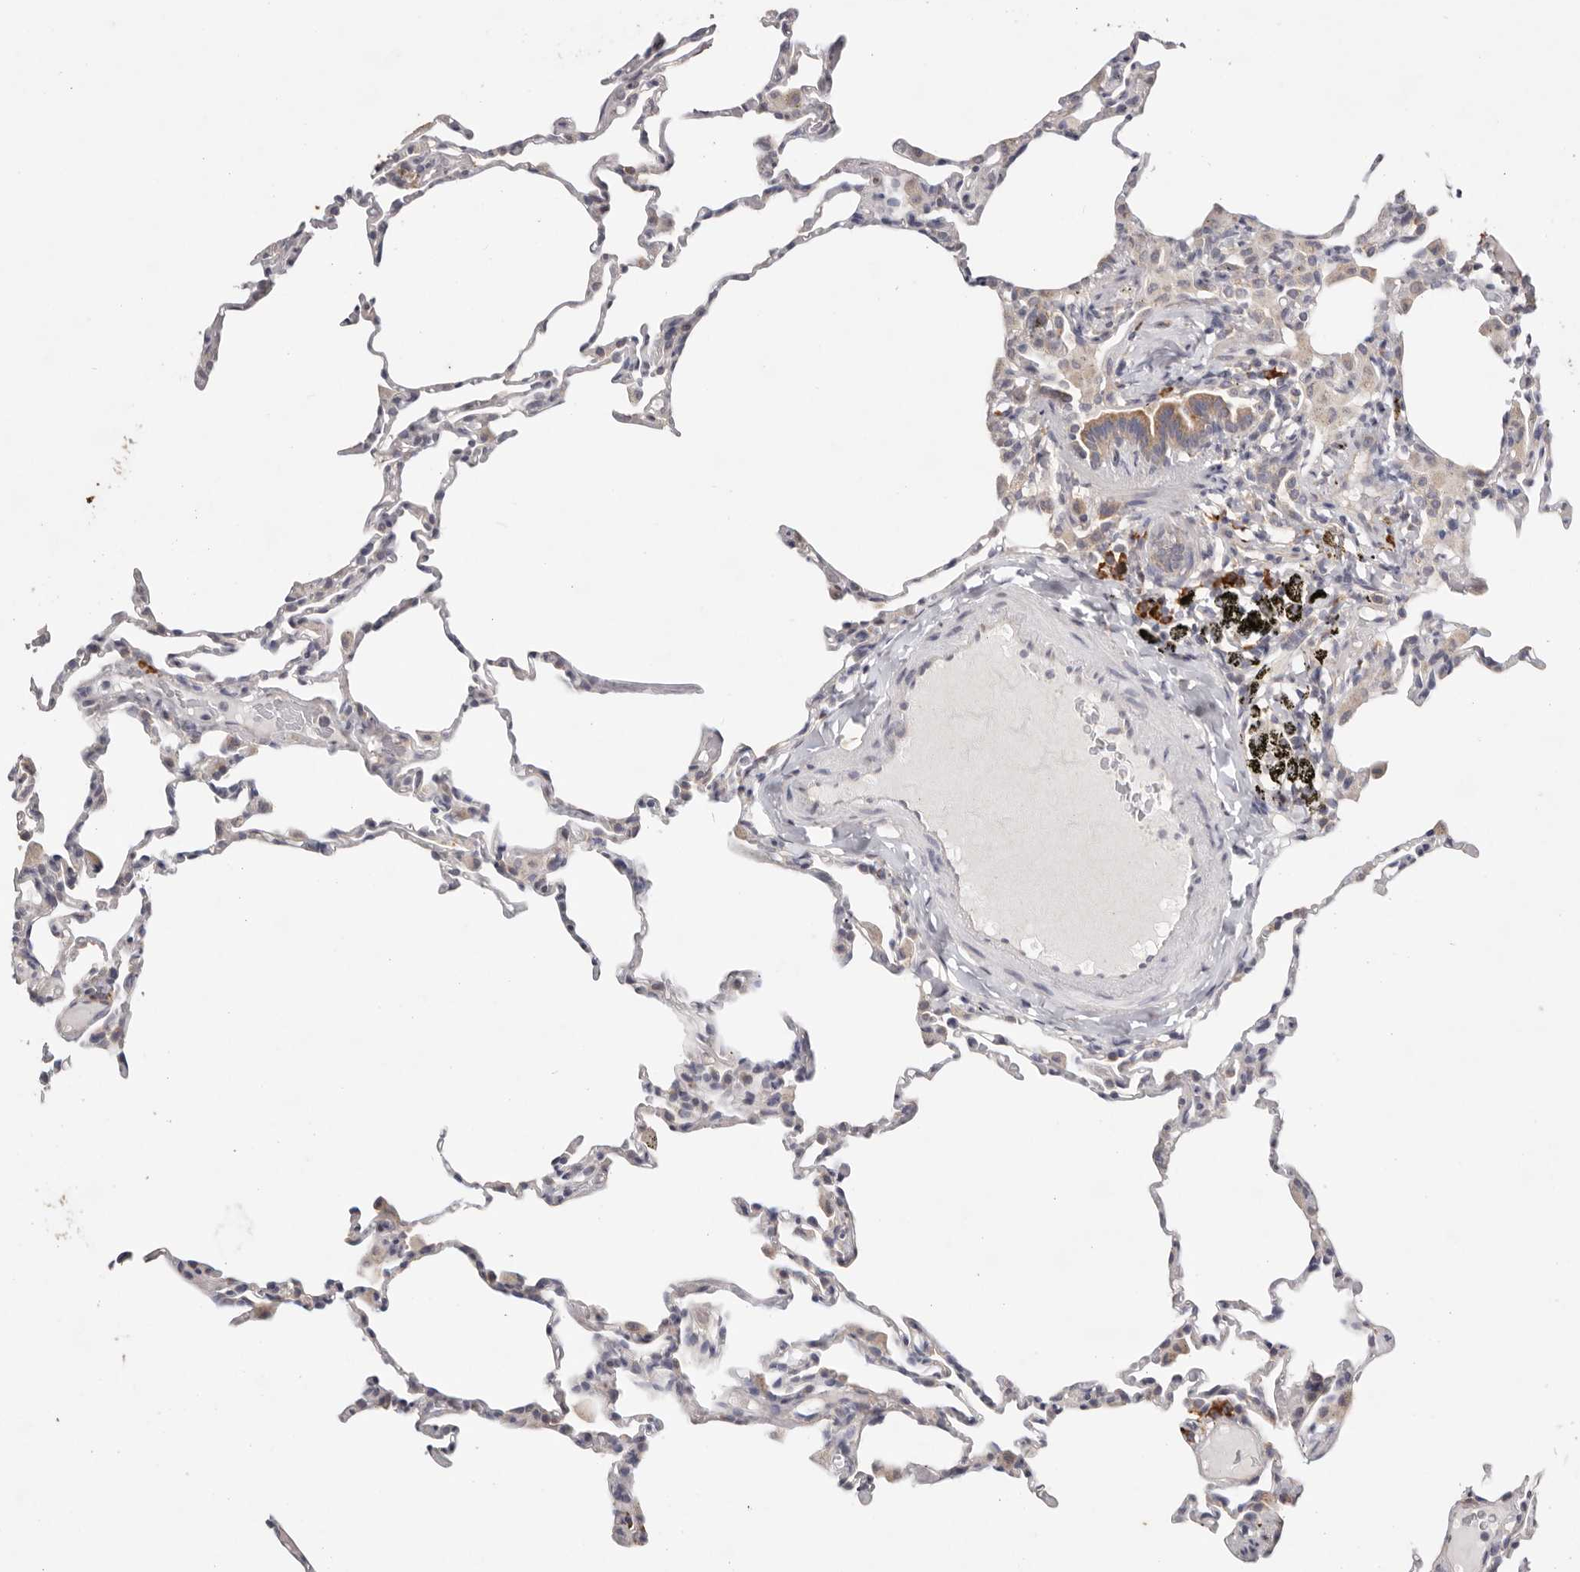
{"staining": {"intensity": "negative", "quantity": "none", "location": "none"}, "tissue": "lung", "cell_type": "Alveolar cells", "image_type": "normal", "snomed": [{"axis": "morphology", "description": "Normal tissue, NOS"}, {"axis": "topography", "description": "Lung"}], "caption": "Lung was stained to show a protein in brown. There is no significant expression in alveolar cells. (DAB immunohistochemistry visualized using brightfield microscopy, high magnification).", "gene": "WDR77", "patient": {"sex": "male", "age": 20}}